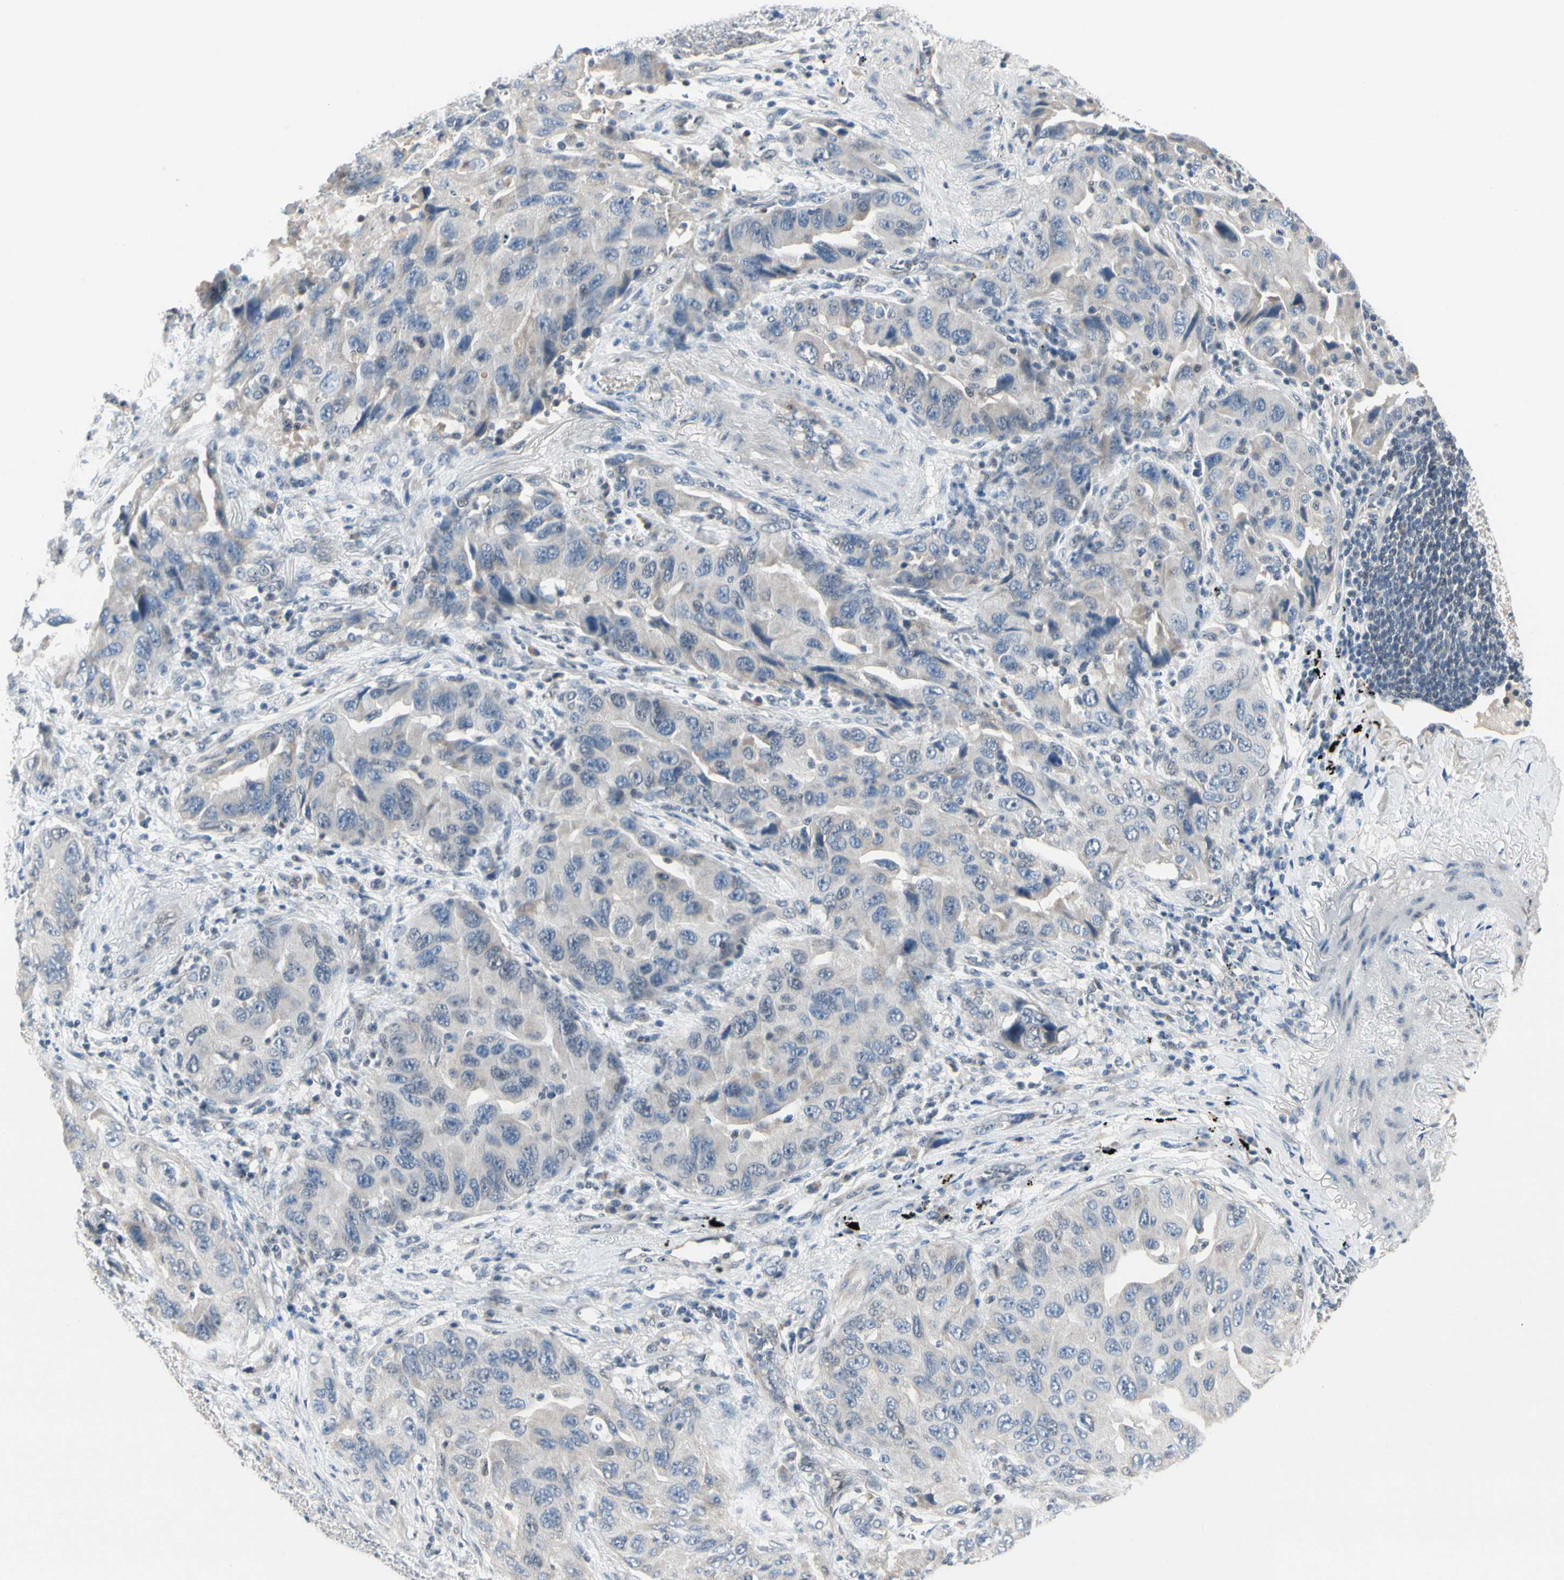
{"staining": {"intensity": "negative", "quantity": "none", "location": "none"}, "tissue": "lung cancer", "cell_type": "Tumor cells", "image_type": "cancer", "snomed": [{"axis": "morphology", "description": "Adenocarcinoma, NOS"}, {"axis": "topography", "description": "Lung"}], "caption": "There is no significant positivity in tumor cells of lung cancer.", "gene": "GREM1", "patient": {"sex": "female", "age": 65}}